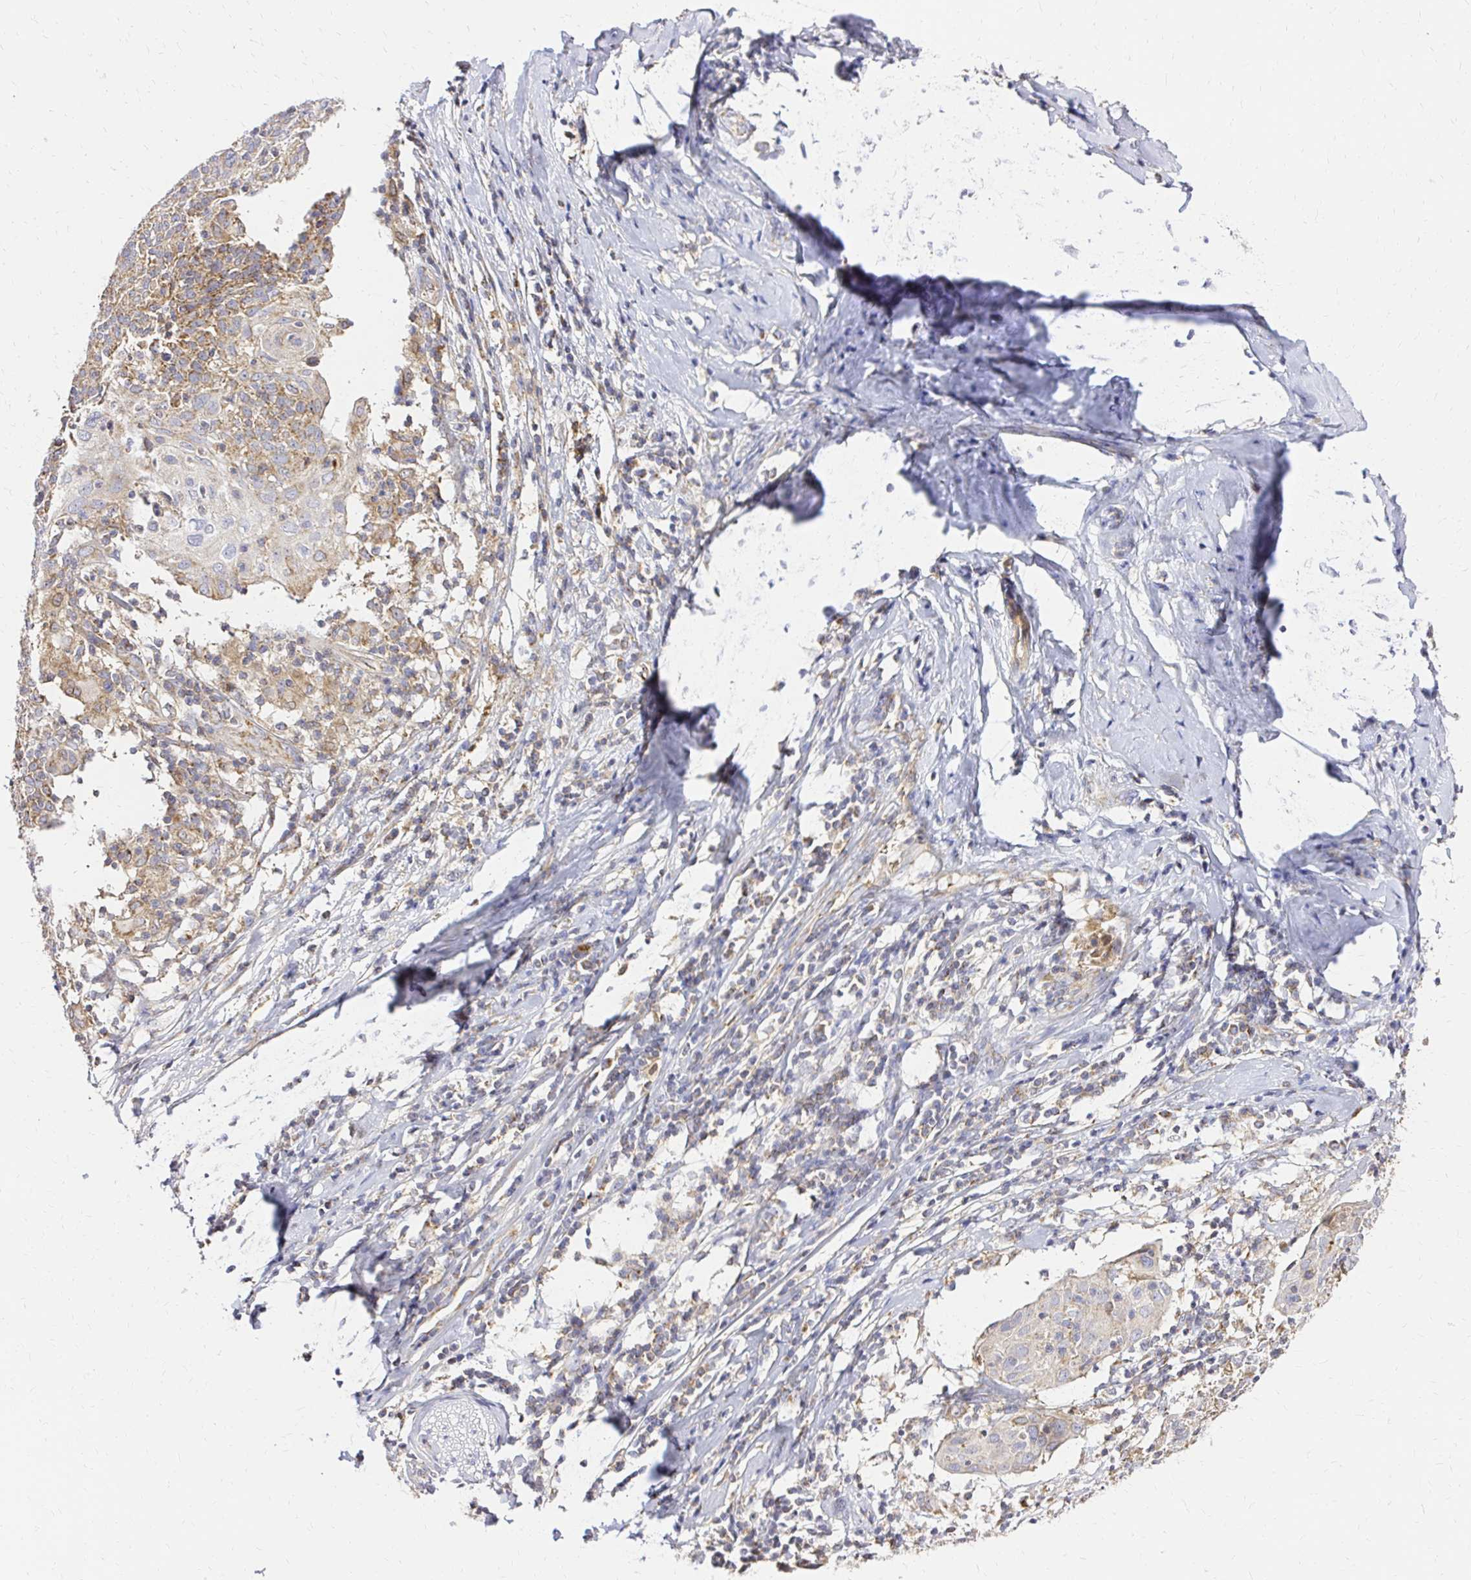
{"staining": {"intensity": "moderate", "quantity": ">75%", "location": "cytoplasmic/membranous"}, "tissue": "cervical cancer", "cell_type": "Tumor cells", "image_type": "cancer", "snomed": [{"axis": "morphology", "description": "Squamous cell carcinoma, NOS"}, {"axis": "topography", "description": "Cervix"}], "caption": "This image shows cervical cancer stained with immunohistochemistry (IHC) to label a protein in brown. The cytoplasmic/membranous of tumor cells show moderate positivity for the protein. Nuclei are counter-stained blue.", "gene": "MRPL13", "patient": {"sex": "female", "age": 52}}